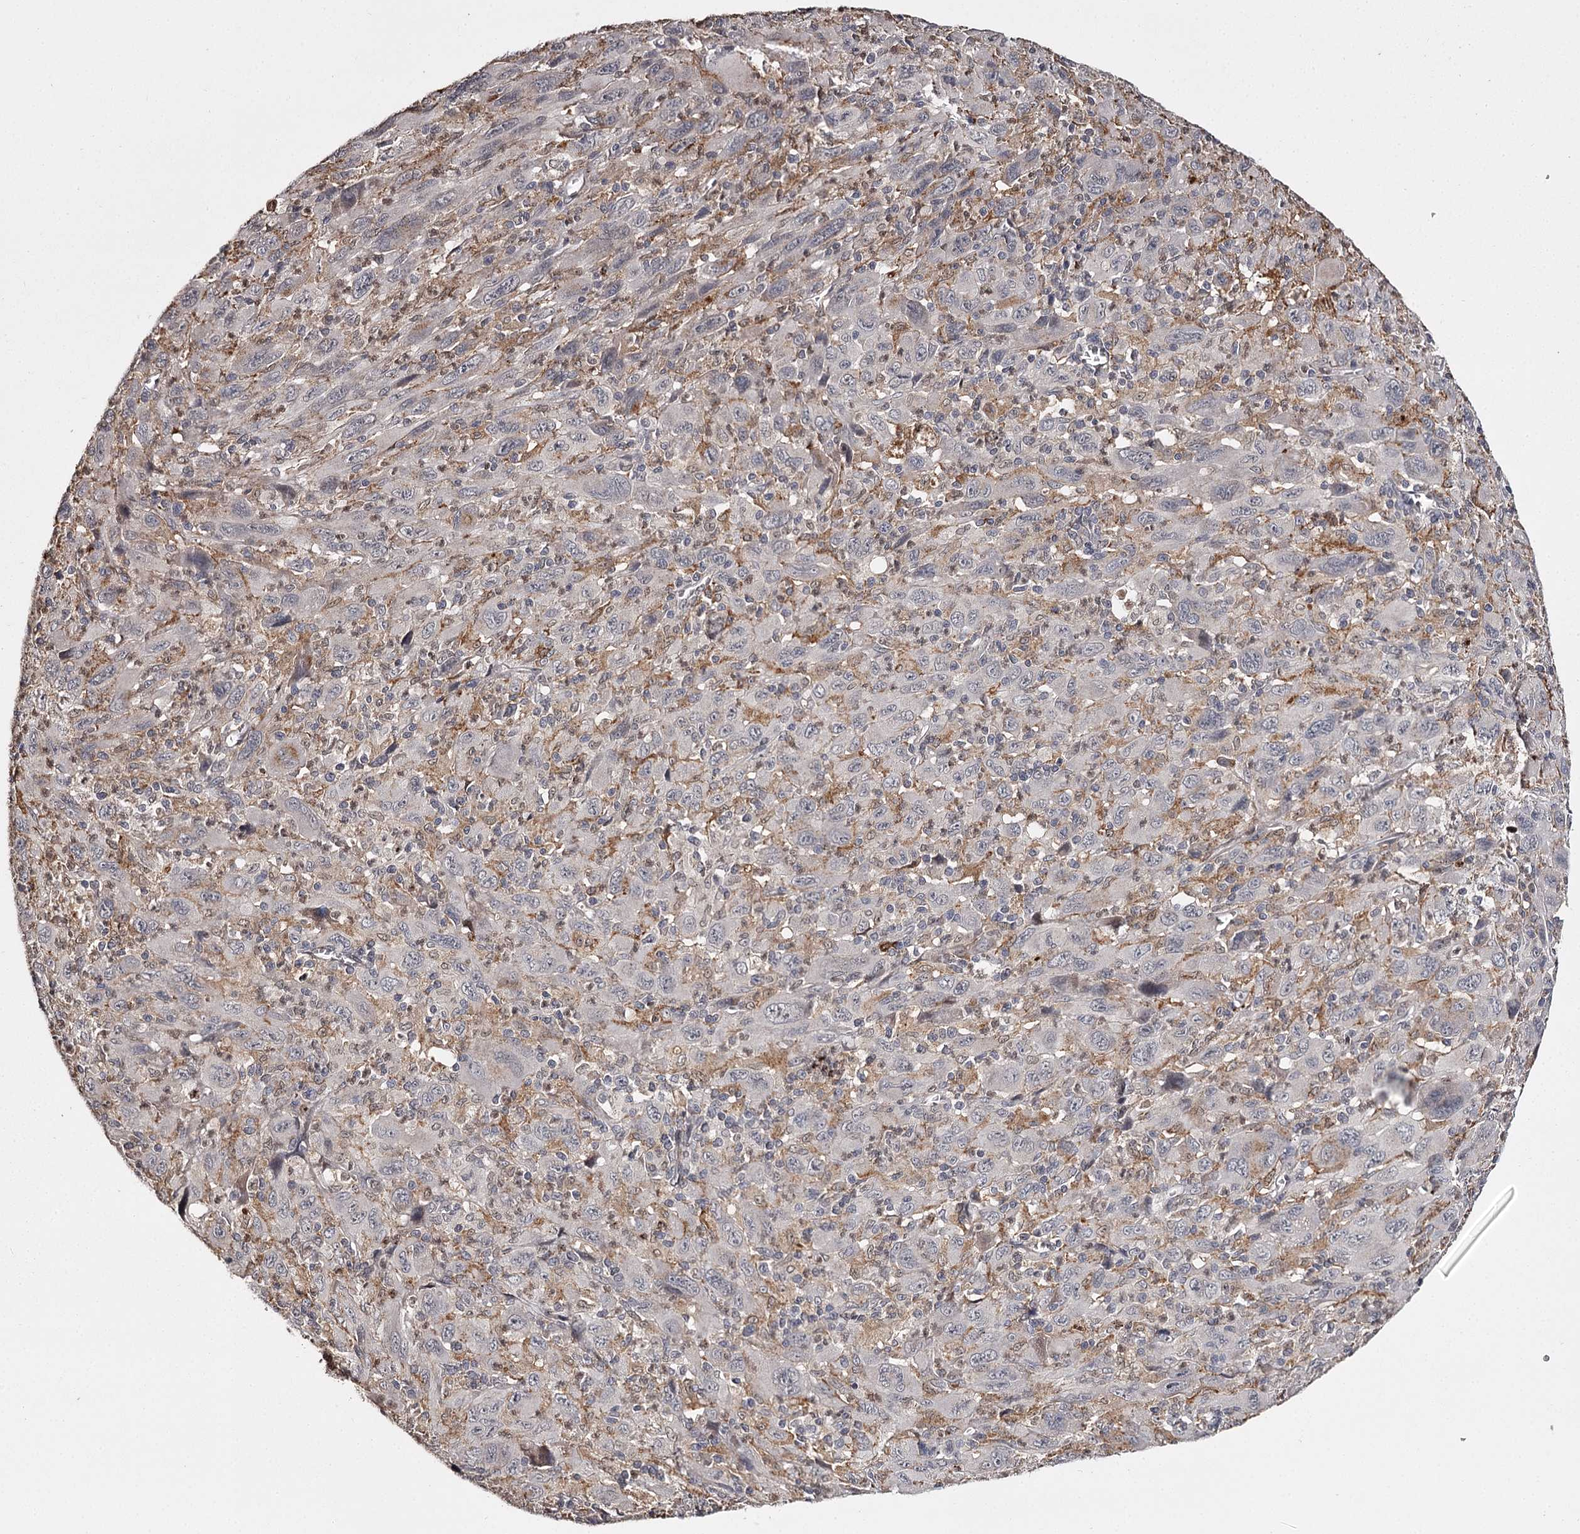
{"staining": {"intensity": "negative", "quantity": "none", "location": "none"}, "tissue": "melanoma", "cell_type": "Tumor cells", "image_type": "cancer", "snomed": [{"axis": "morphology", "description": "Malignant melanoma, Metastatic site"}, {"axis": "topography", "description": "Skin"}], "caption": "High magnification brightfield microscopy of melanoma stained with DAB (brown) and counterstained with hematoxylin (blue): tumor cells show no significant staining. (DAB (3,3'-diaminobenzidine) immunohistochemistry (IHC), high magnification).", "gene": "SLC32A1", "patient": {"sex": "female", "age": 56}}